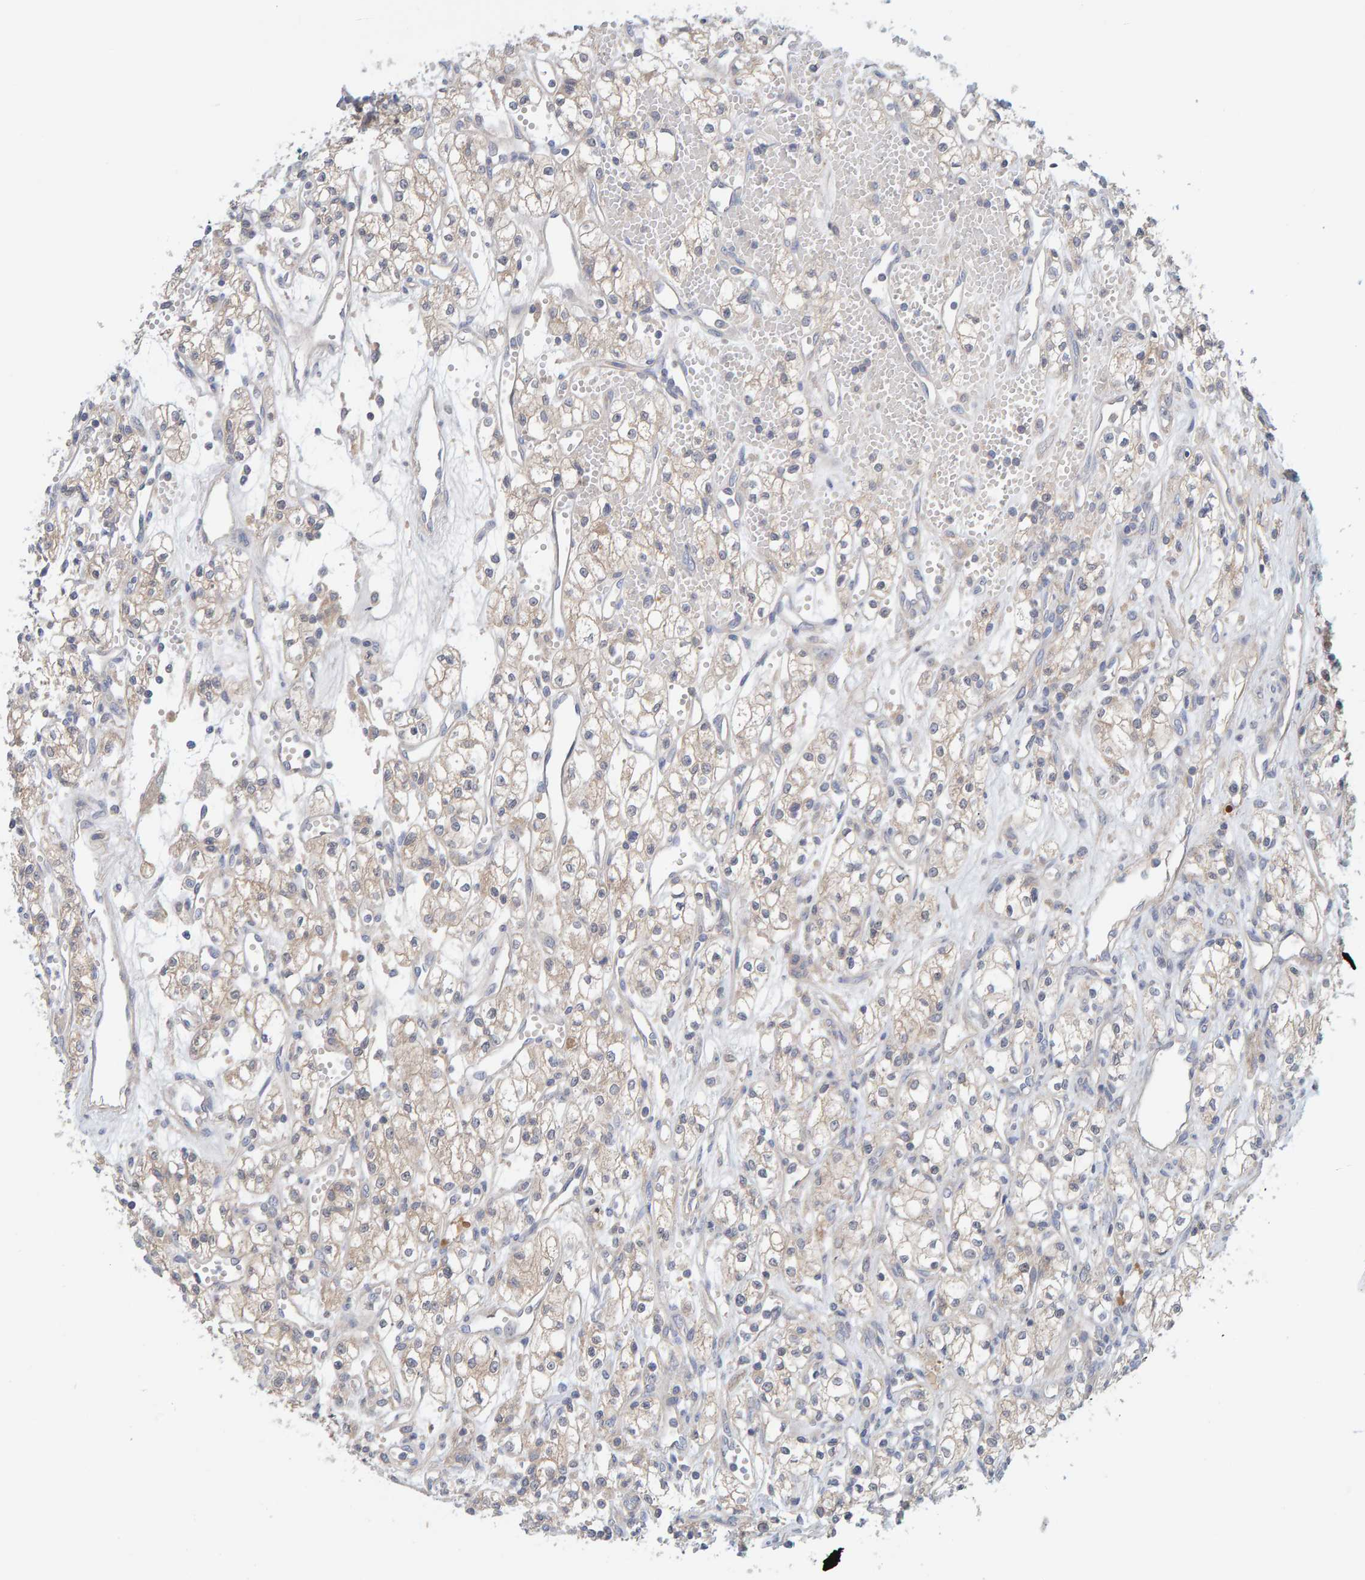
{"staining": {"intensity": "weak", "quantity": "<25%", "location": "cytoplasmic/membranous"}, "tissue": "renal cancer", "cell_type": "Tumor cells", "image_type": "cancer", "snomed": [{"axis": "morphology", "description": "Adenocarcinoma, NOS"}, {"axis": "topography", "description": "Kidney"}], "caption": "Immunohistochemical staining of adenocarcinoma (renal) reveals no significant expression in tumor cells. Nuclei are stained in blue.", "gene": "TATDN1", "patient": {"sex": "male", "age": 59}}